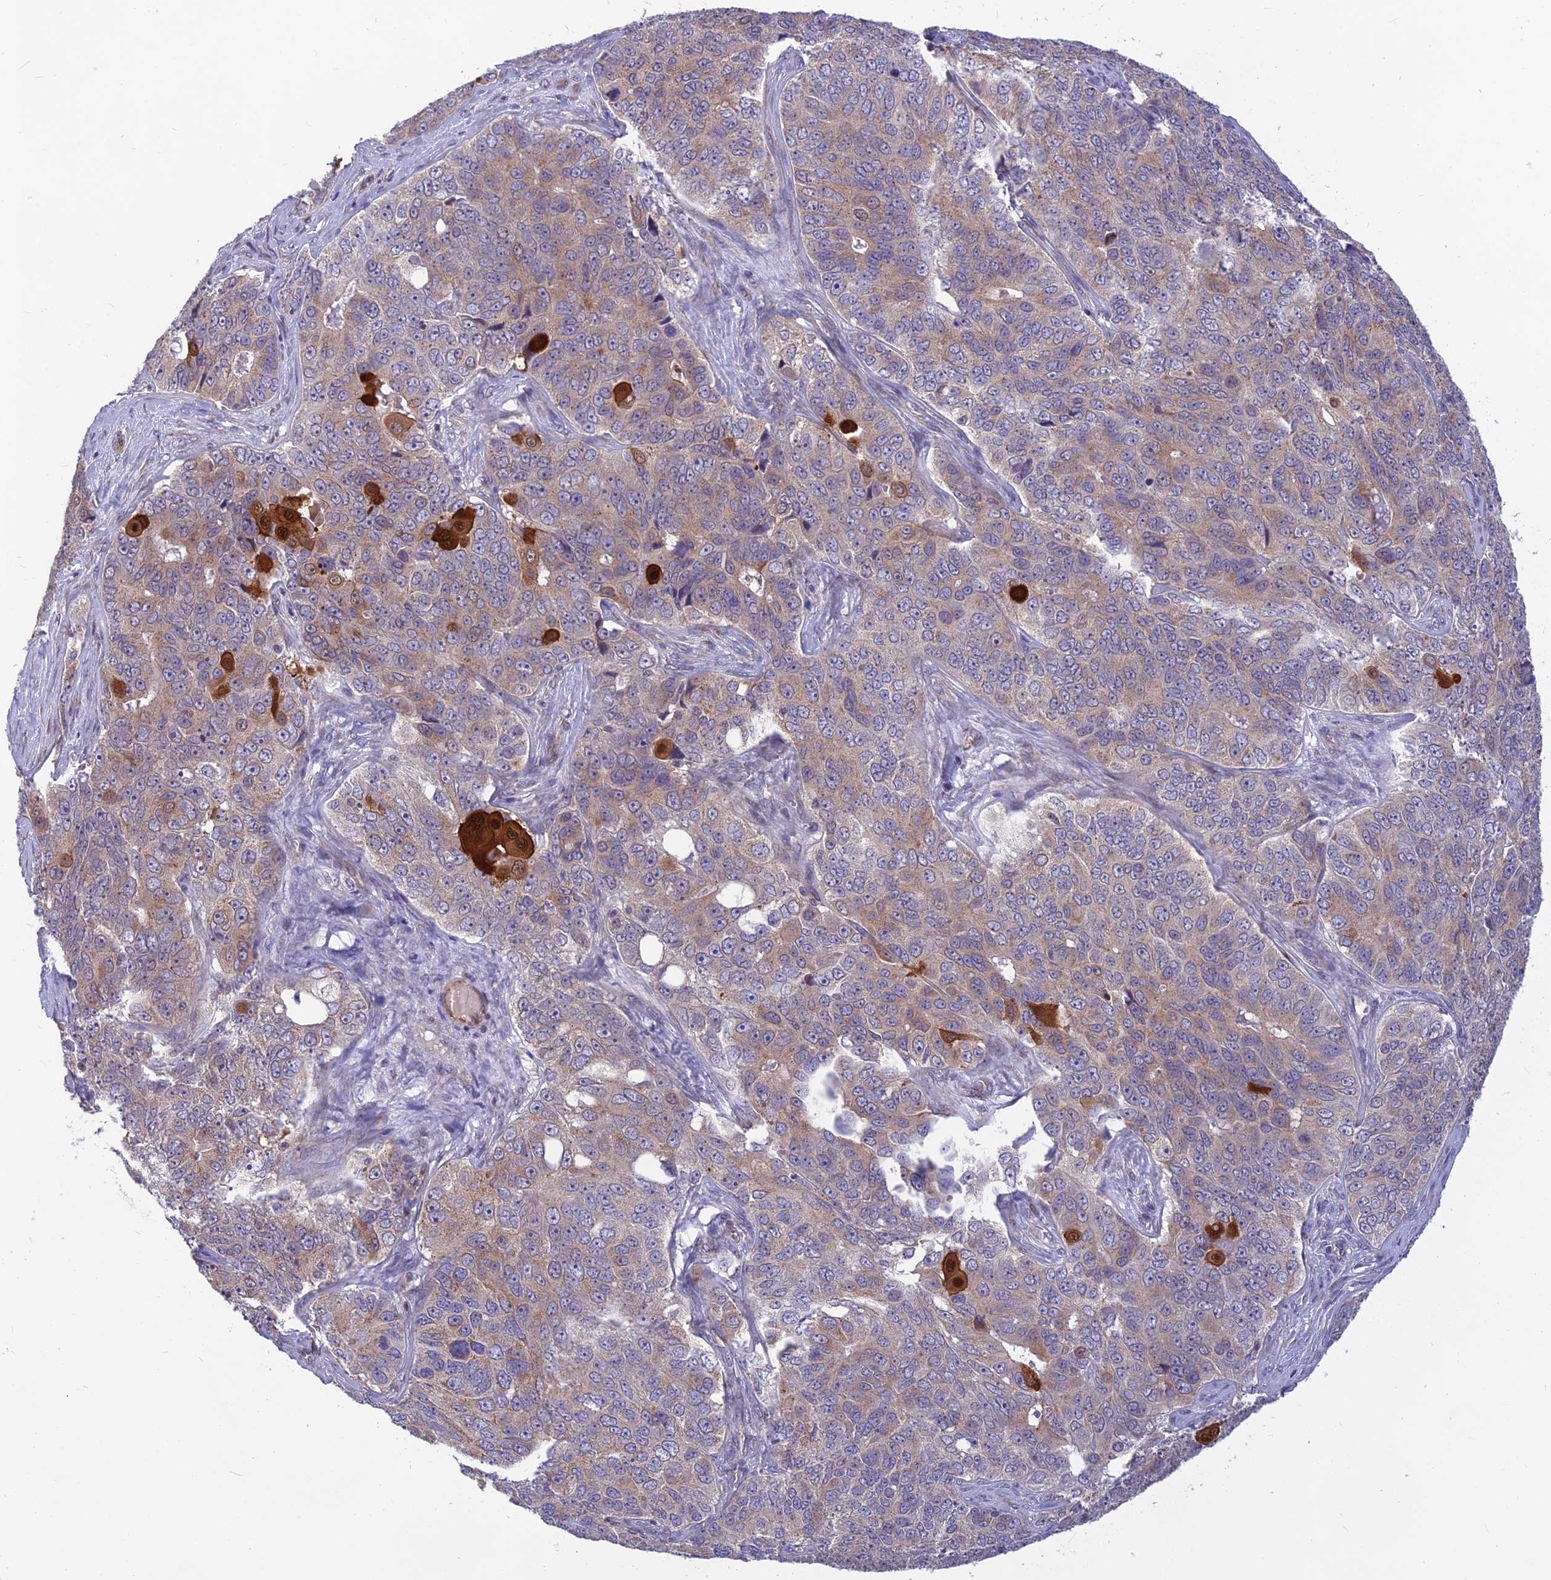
{"staining": {"intensity": "strong", "quantity": "<25%", "location": "cytoplasmic/membranous,nuclear"}, "tissue": "ovarian cancer", "cell_type": "Tumor cells", "image_type": "cancer", "snomed": [{"axis": "morphology", "description": "Carcinoma, endometroid"}, {"axis": "topography", "description": "Ovary"}], "caption": "This micrograph reveals IHC staining of ovarian cancer (endometroid carcinoma), with medium strong cytoplasmic/membranous and nuclear positivity in approximately <25% of tumor cells.", "gene": "PTCD2", "patient": {"sex": "female", "age": 51}}